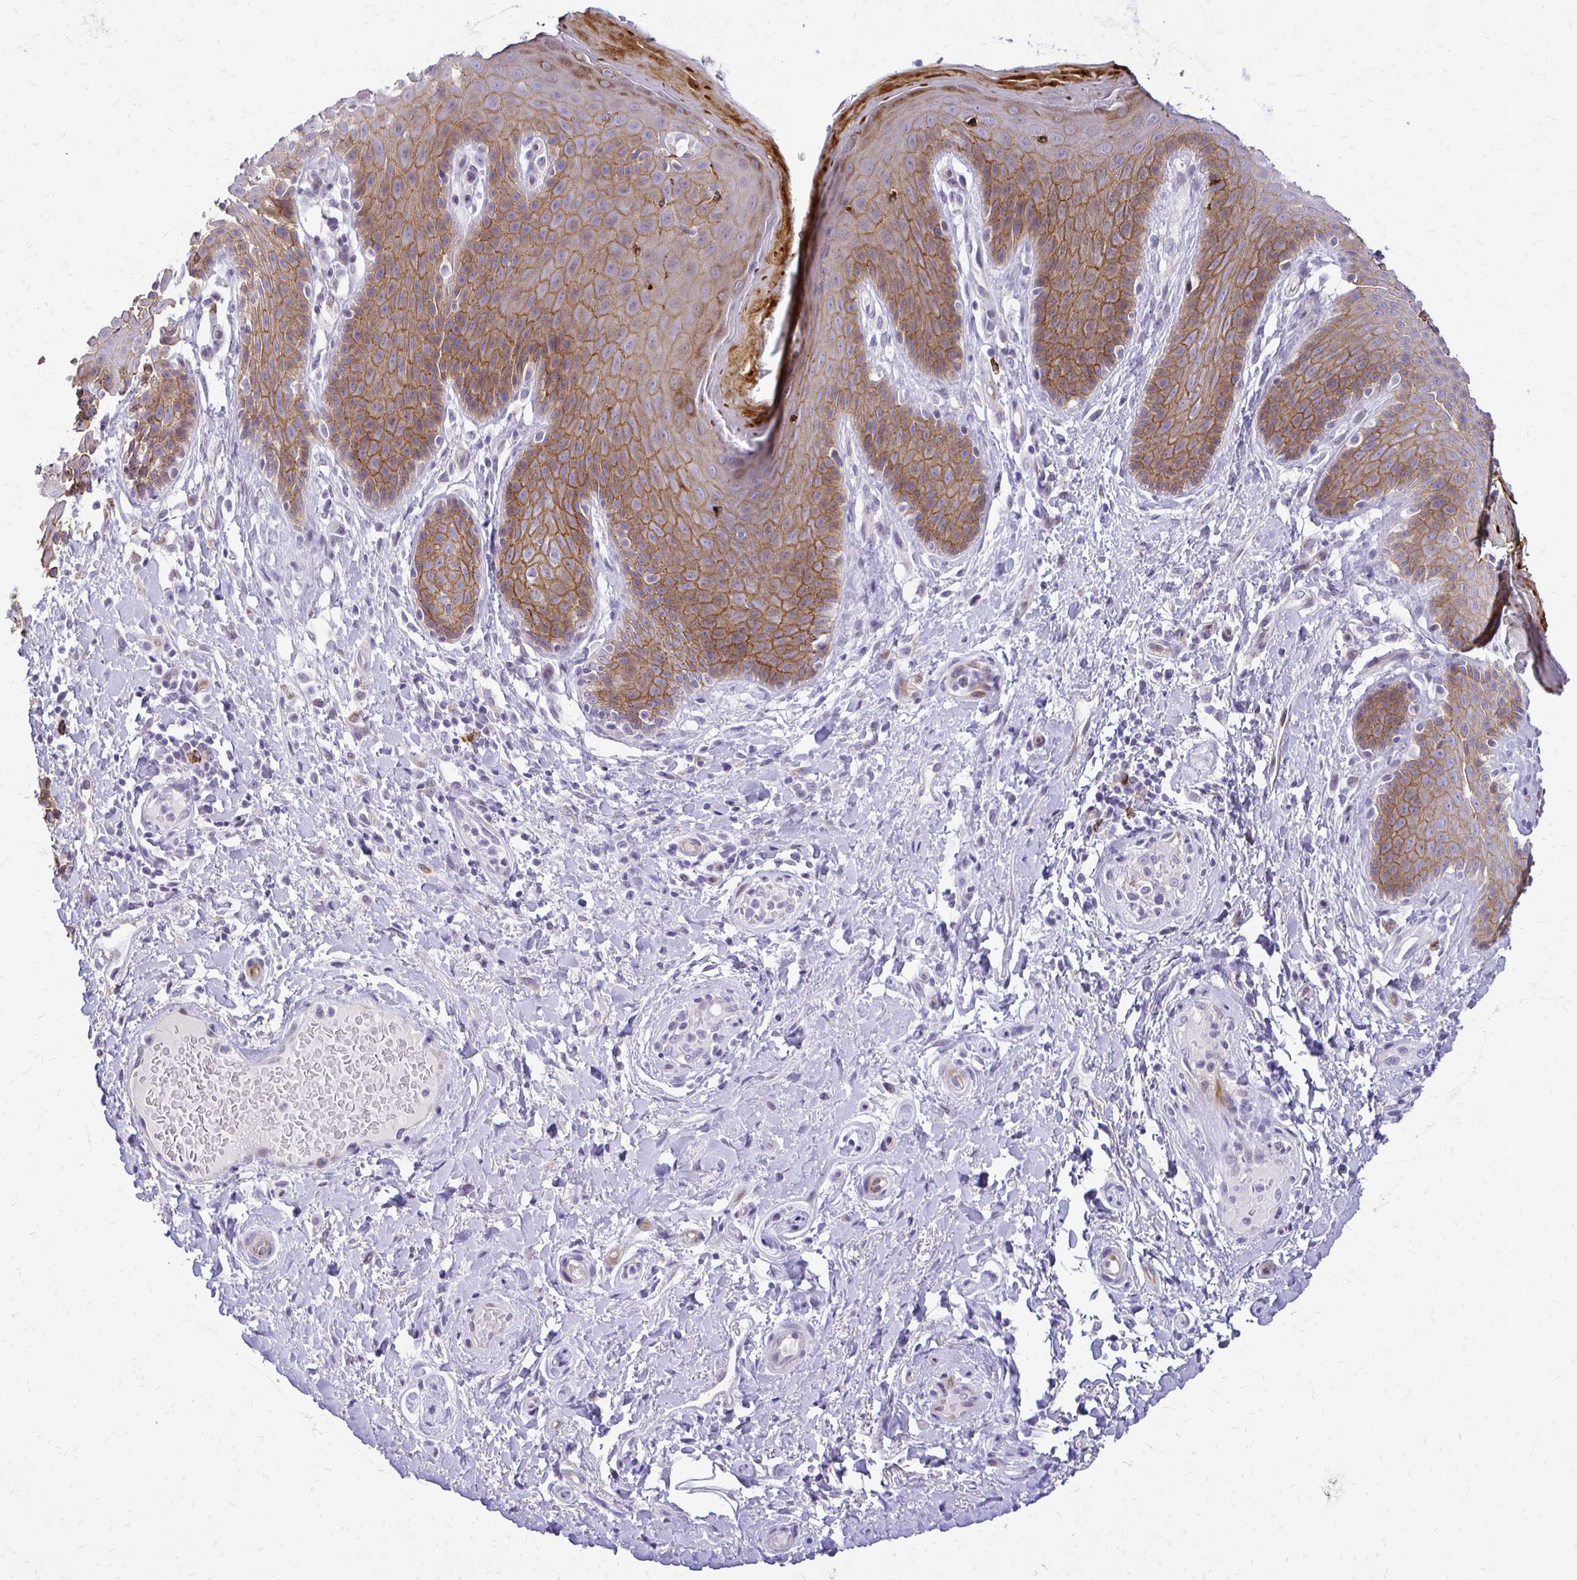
{"staining": {"intensity": "moderate", "quantity": ">75%", "location": "cytoplasmic/membranous"}, "tissue": "skin", "cell_type": "Epidermal cells", "image_type": "normal", "snomed": [{"axis": "morphology", "description": "Normal tissue, NOS"}, {"axis": "topography", "description": "Anal"}, {"axis": "topography", "description": "Peripheral nerve tissue"}], "caption": "Immunohistochemistry (IHC) of unremarkable skin demonstrates medium levels of moderate cytoplasmic/membranous staining in about >75% of epidermal cells. The protein of interest is stained brown, and the nuclei are stained in blue (DAB IHC with brightfield microscopy, high magnification).", "gene": "EPYC", "patient": {"sex": "male", "age": 51}}